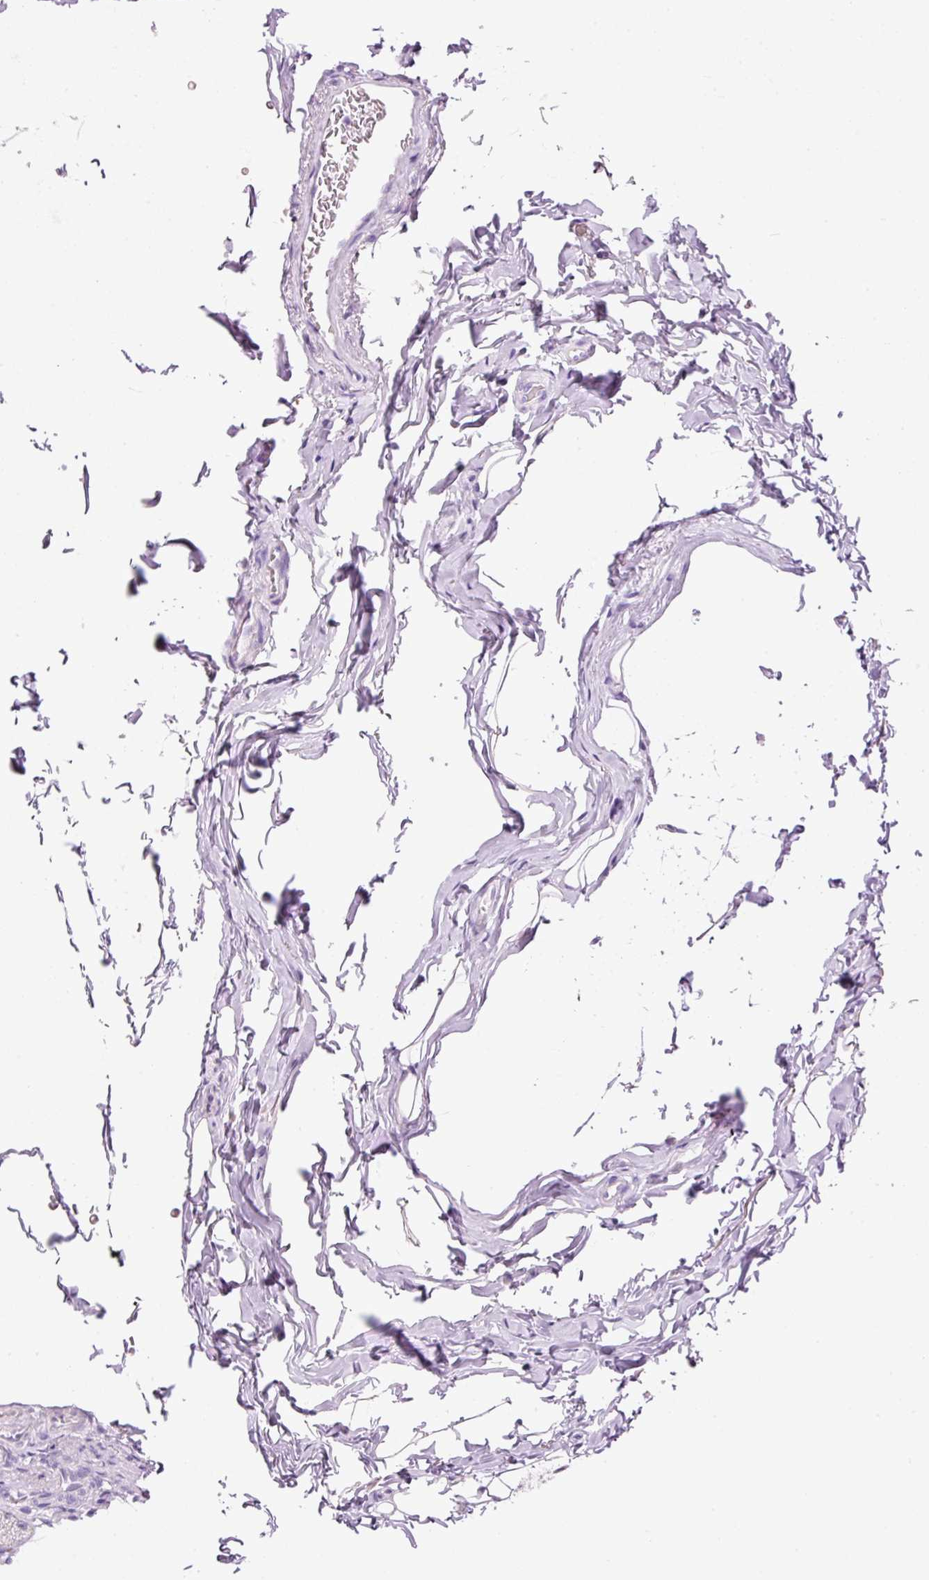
{"staining": {"intensity": "negative", "quantity": "none", "location": "none"}, "tissue": "stomach", "cell_type": "Glandular cells", "image_type": "normal", "snomed": [{"axis": "morphology", "description": "Normal tissue, NOS"}, {"axis": "topography", "description": "Stomach, upper"}, {"axis": "topography", "description": "Stomach"}], "caption": "Immunohistochemistry (IHC) of benign stomach displays no expression in glandular cells.", "gene": "BSND", "patient": {"sex": "male", "age": 68}}